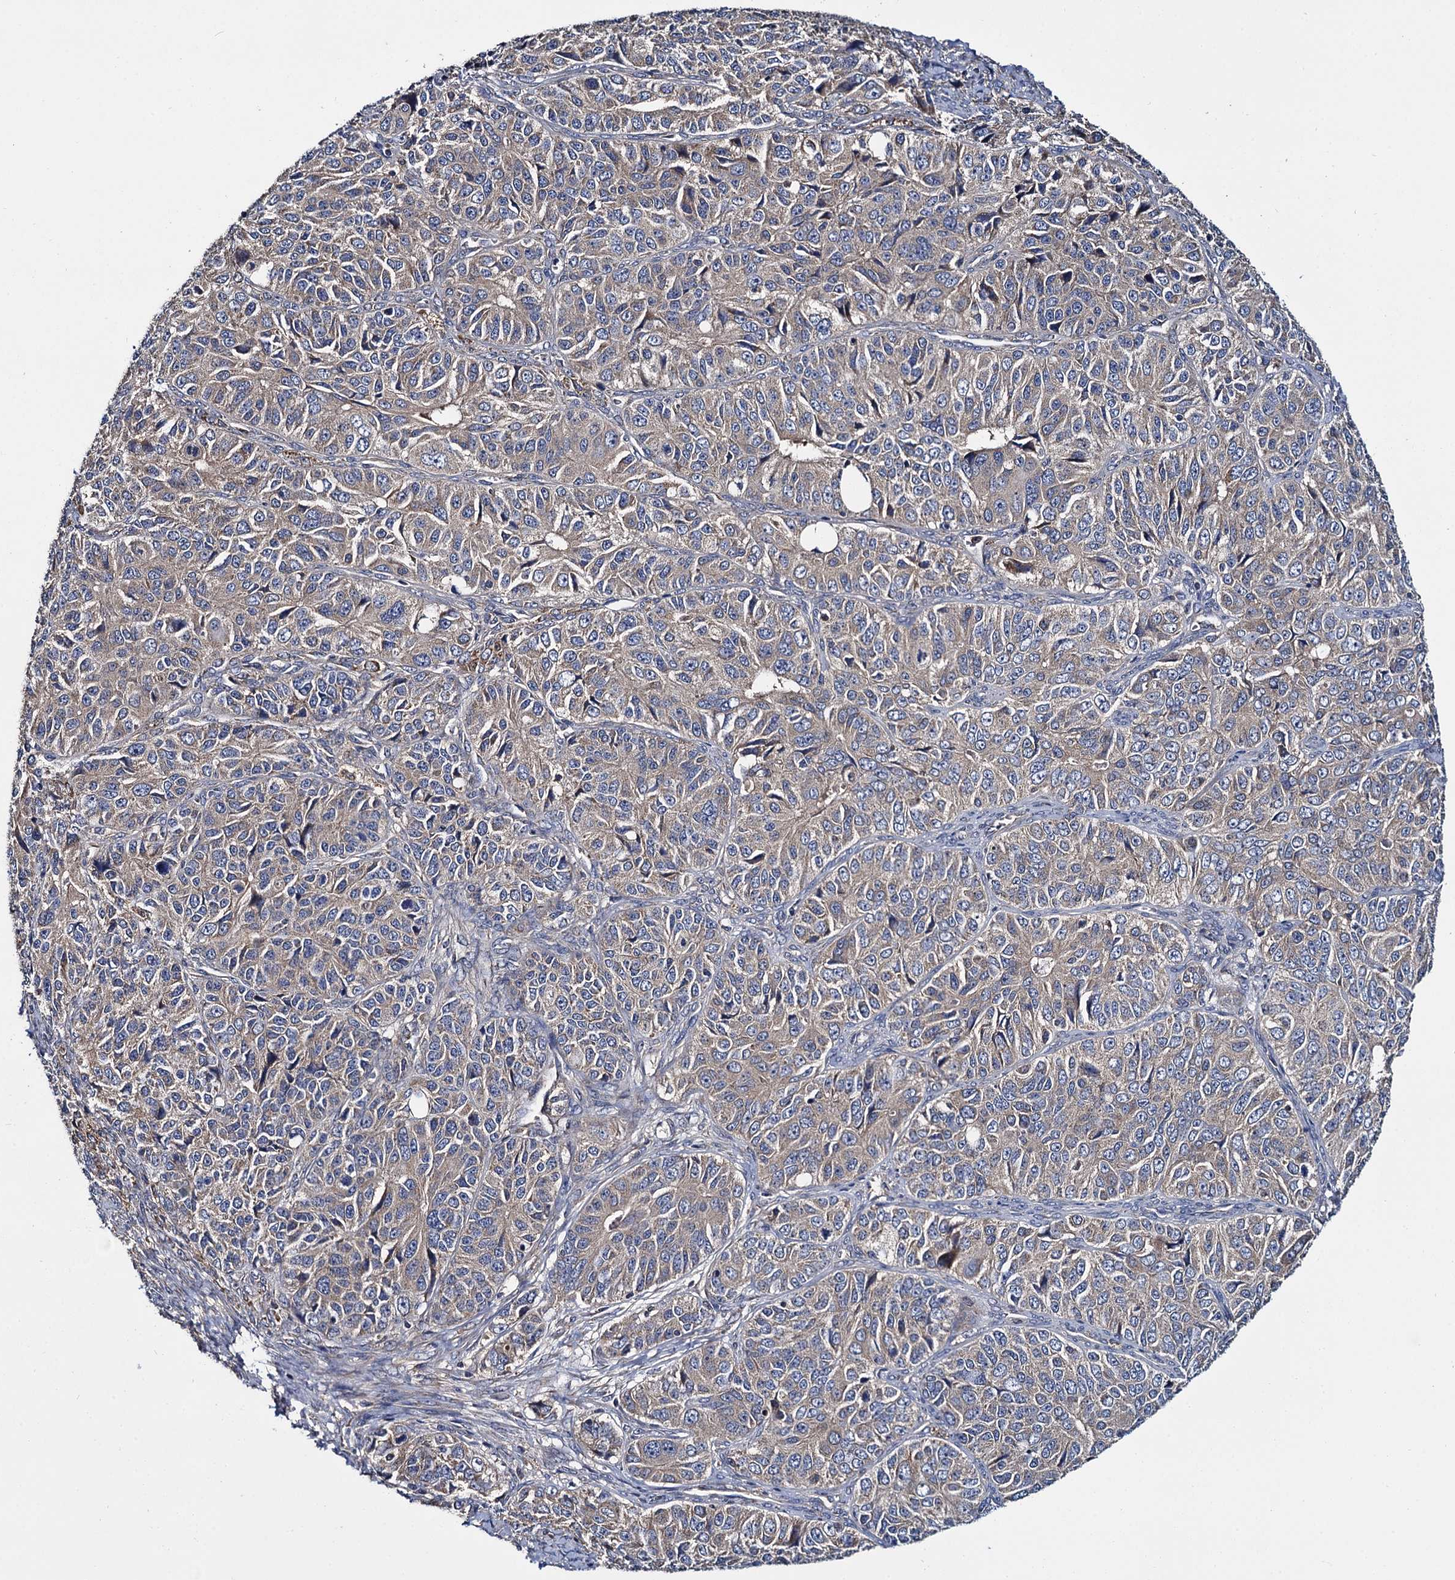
{"staining": {"intensity": "weak", "quantity": "25%-75%", "location": "cytoplasmic/membranous"}, "tissue": "ovarian cancer", "cell_type": "Tumor cells", "image_type": "cancer", "snomed": [{"axis": "morphology", "description": "Carcinoma, endometroid"}, {"axis": "topography", "description": "Ovary"}], "caption": "Weak cytoplasmic/membranous staining for a protein is appreciated in approximately 25%-75% of tumor cells of ovarian cancer (endometroid carcinoma) using IHC.", "gene": "CEP192", "patient": {"sex": "female", "age": 51}}